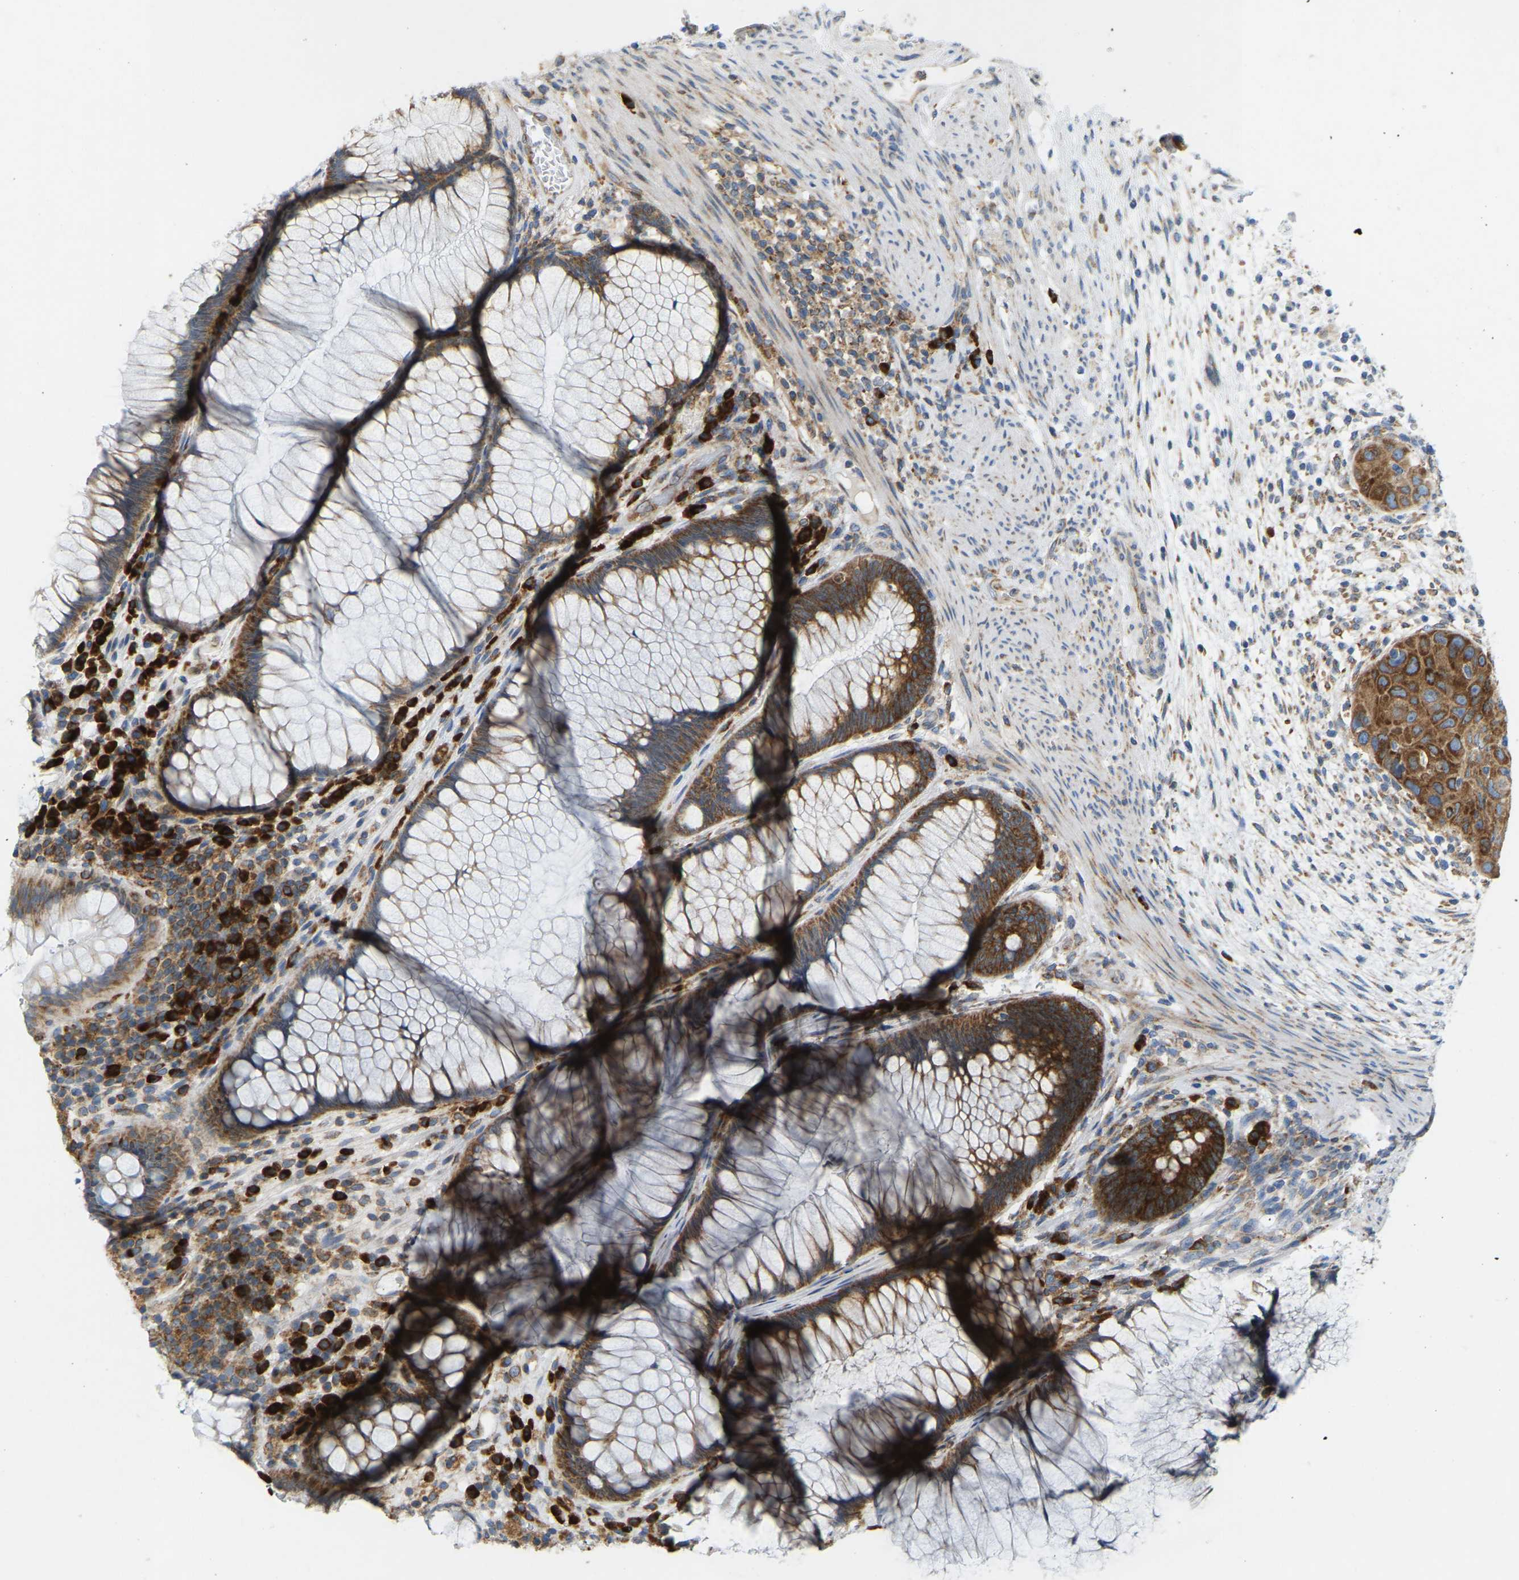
{"staining": {"intensity": "moderate", "quantity": ">75%", "location": "cytoplasmic/membranous"}, "tissue": "rectum", "cell_type": "Glandular cells", "image_type": "normal", "snomed": [{"axis": "morphology", "description": "Normal tissue, NOS"}, {"axis": "topography", "description": "Rectum"}], "caption": "Immunohistochemical staining of unremarkable rectum shows medium levels of moderate cytoplasmic/membranous expression in approximately >75% of glandular cells. Ihc stains the protein of interest in brown and the nuclei are stained blue.", "gene": "SND1", "patient": {"sex": "male", "age": 51}}